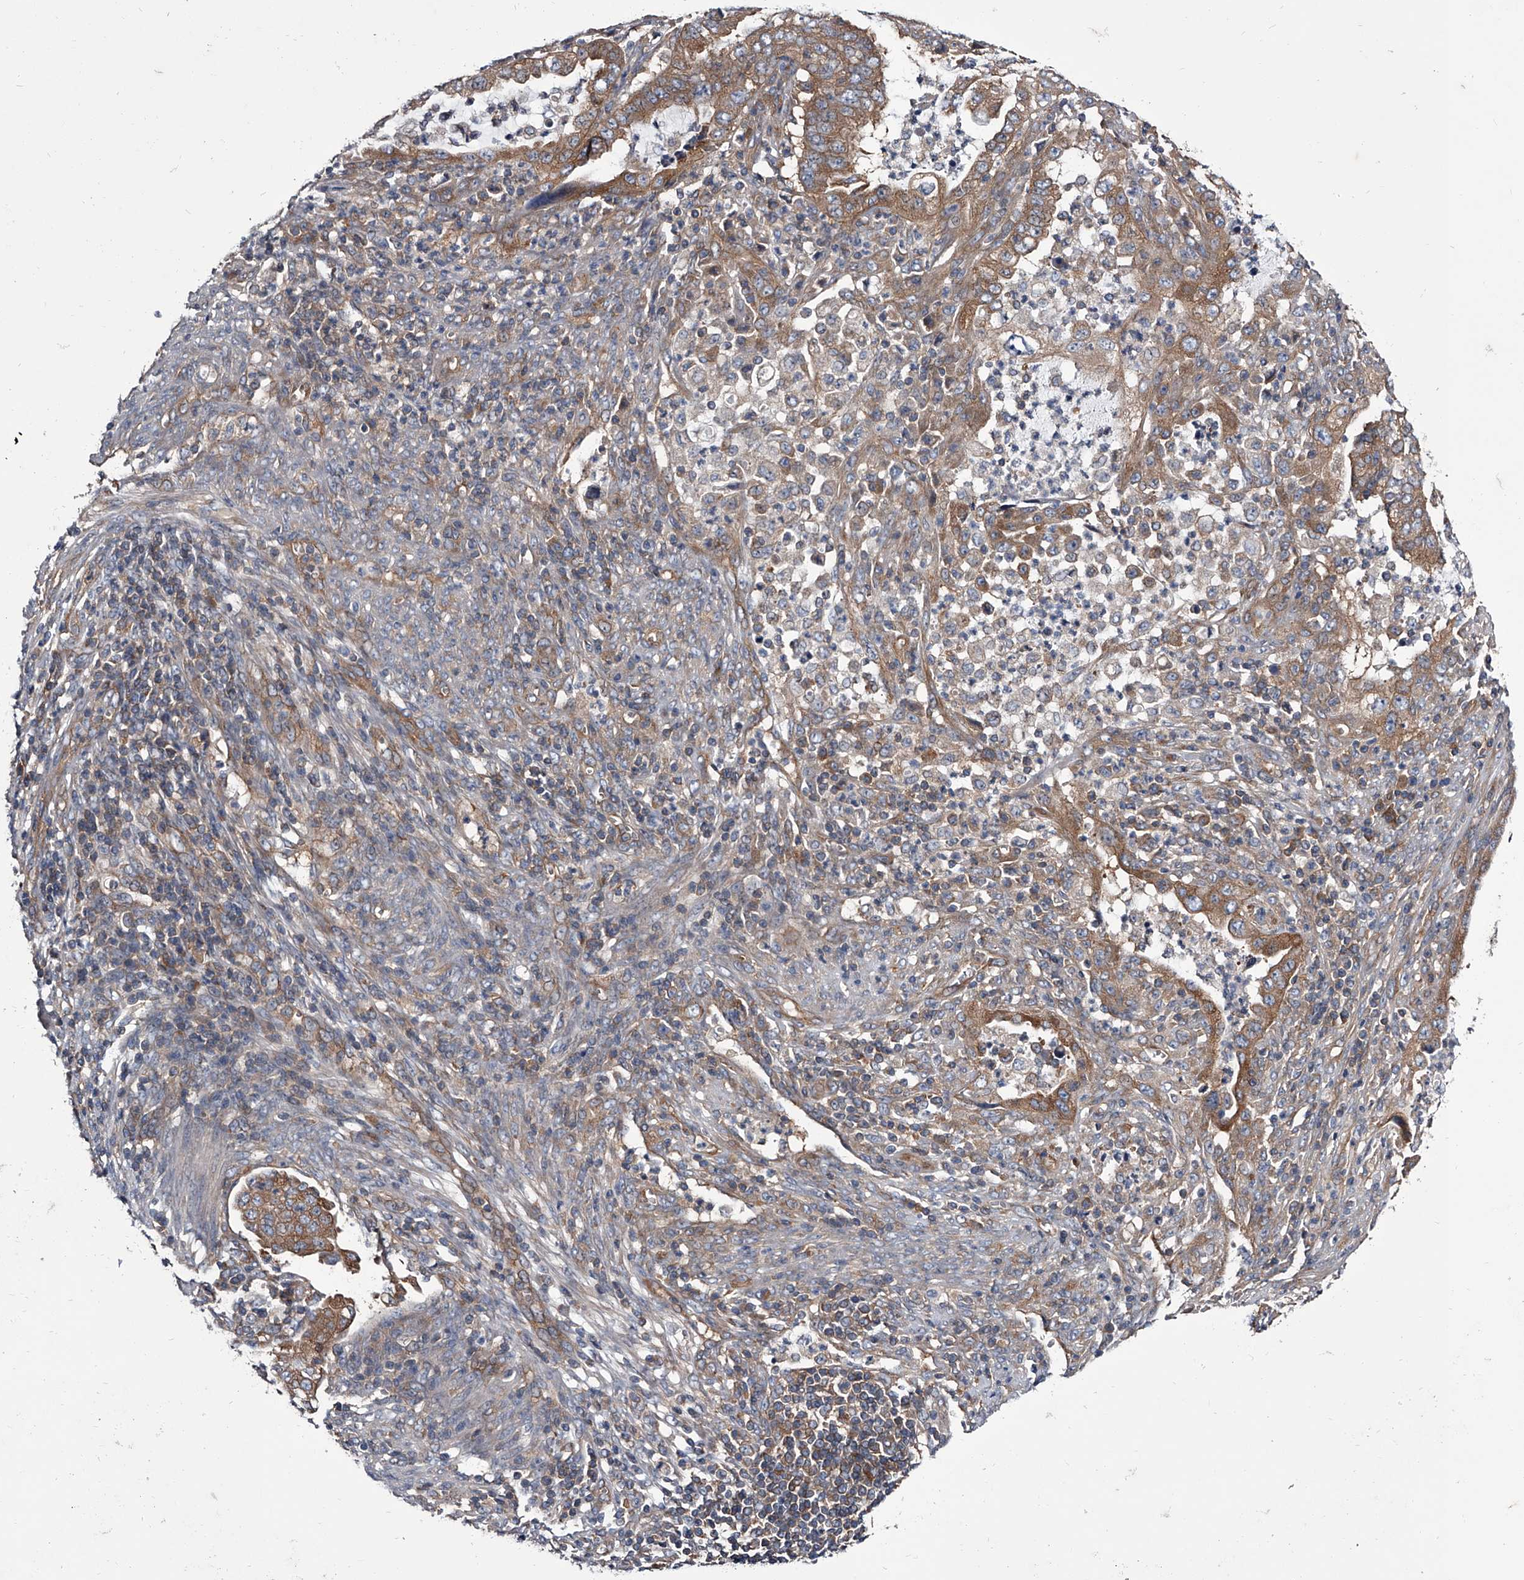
{"staining": {"intensity": "moderate", "quantity": ">75%", "location": "cytoplasmic/membranous"}, "tissue": "endometrial cancer", "cell_type": "Tumor cells", "image_type": "cancer", "snomed": [{"axis": "morphology", "description": "Adenocarcinoma, NOS"}, {"axis": "topography", "description": "Endometrium"}], "caption": "This image demonstrates endometrial cancer (adenocarcinoma) stained with immunohistochemistry (IHC) to label a protein in brown. The cytoplasmic/membranous of tumor cells show moderate positivity for the protein. Nuclei are counter-stained blue.", "gene": "GAPVD1", "patient": {"sex": "female", "age": 51}}